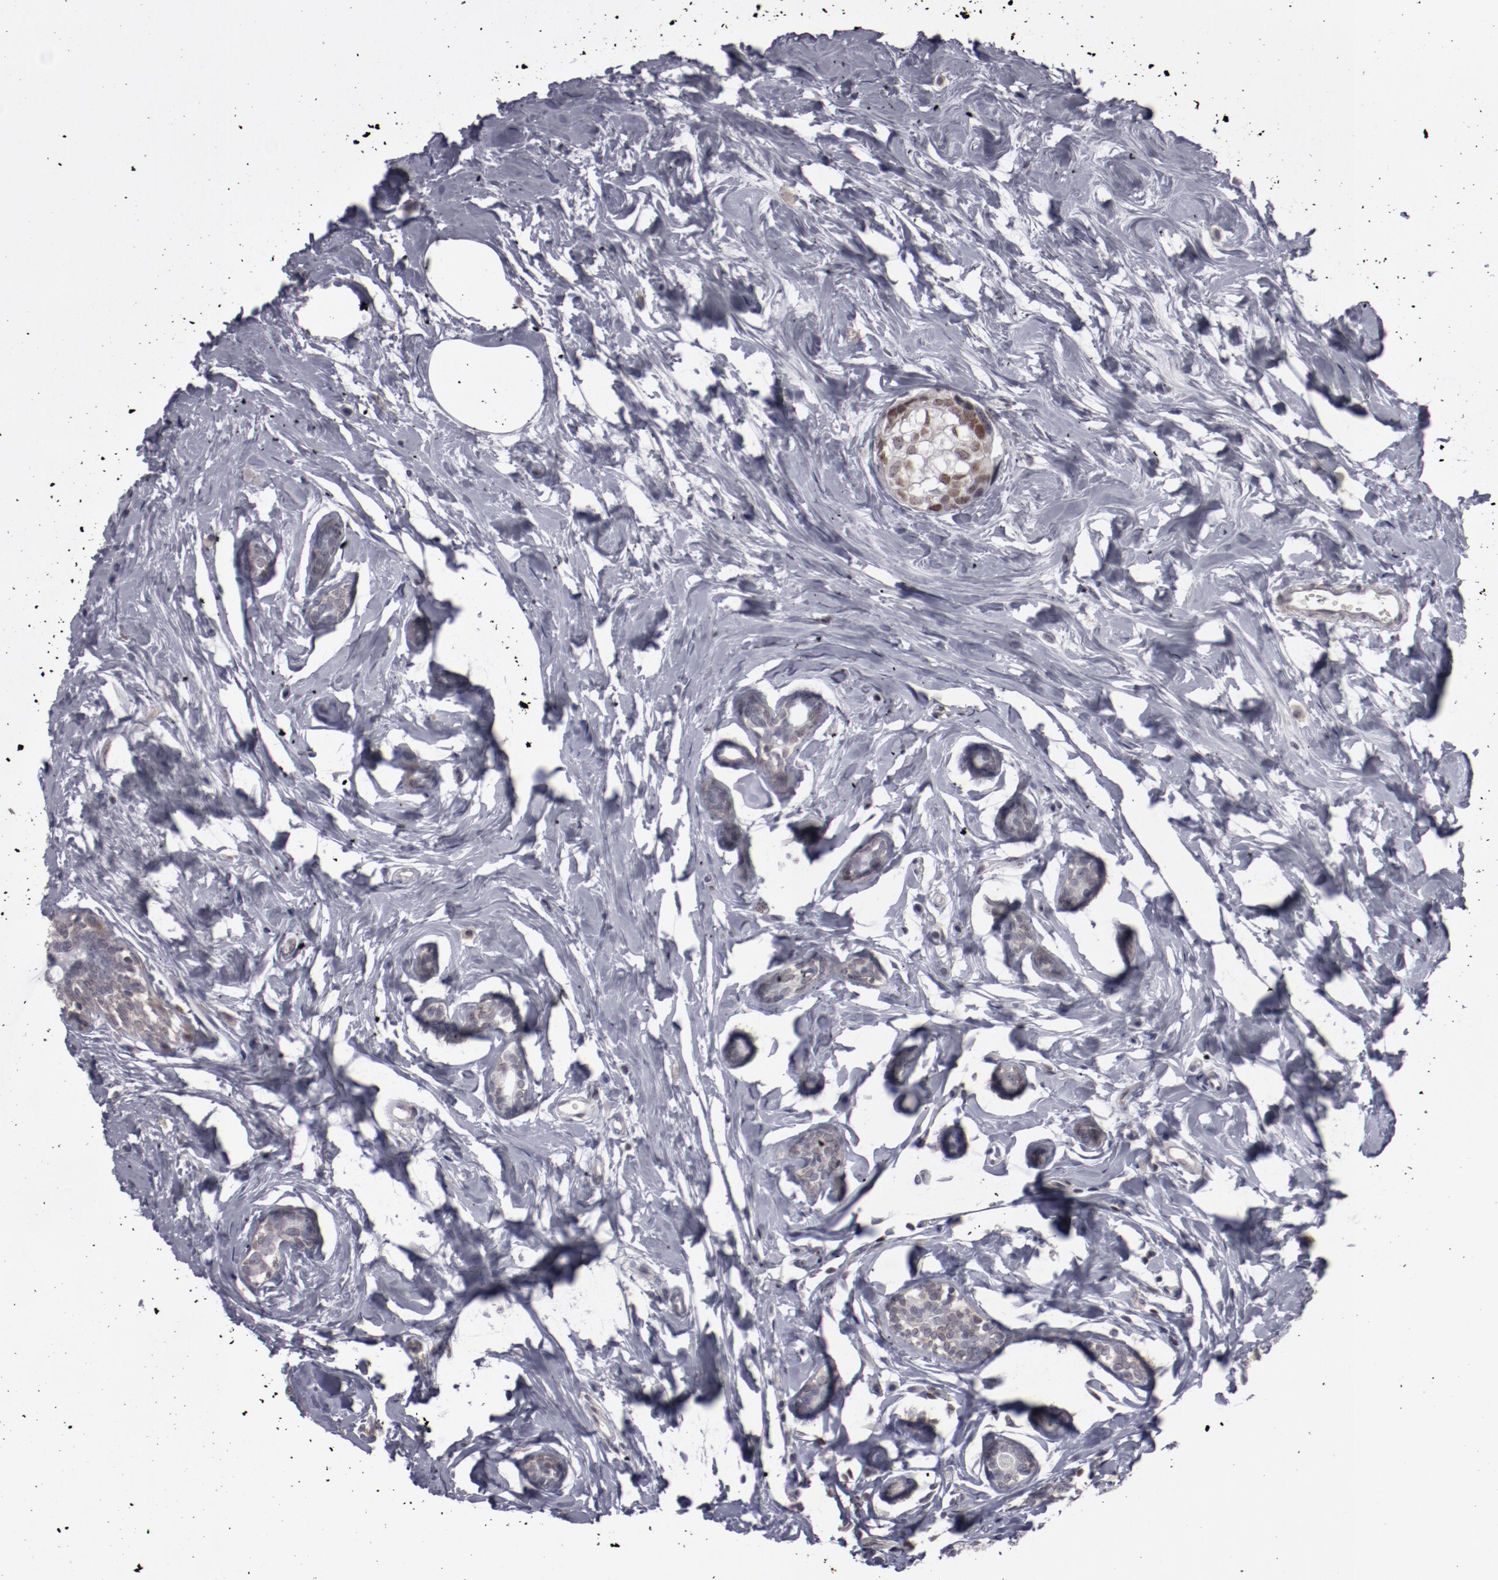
{"staining": {"intensity": "negative", "quantity": "none", "location": "none"}, "tissue": "breast cancer", "cell_type": "Tumor cells", "image_type": "cancer", "snomed": [{"axis": "morphology", "description": "Normal tissue, NOS"}, {"axis": "morphology", "description": "Duct carcinoma"}, {"axis": "topography", "description": "Breast"}], "caption": "DAB (3,3'-diaminobenzidine) immunohistochemical staining of breast cancer displays no significant positivity in tumor cells. The staining is performed using DAB brown chromogen with nuclei counter-stained in using hematoxylin.", "gene": "LEF1", "patient": {"sex": "female", "age": 50}}